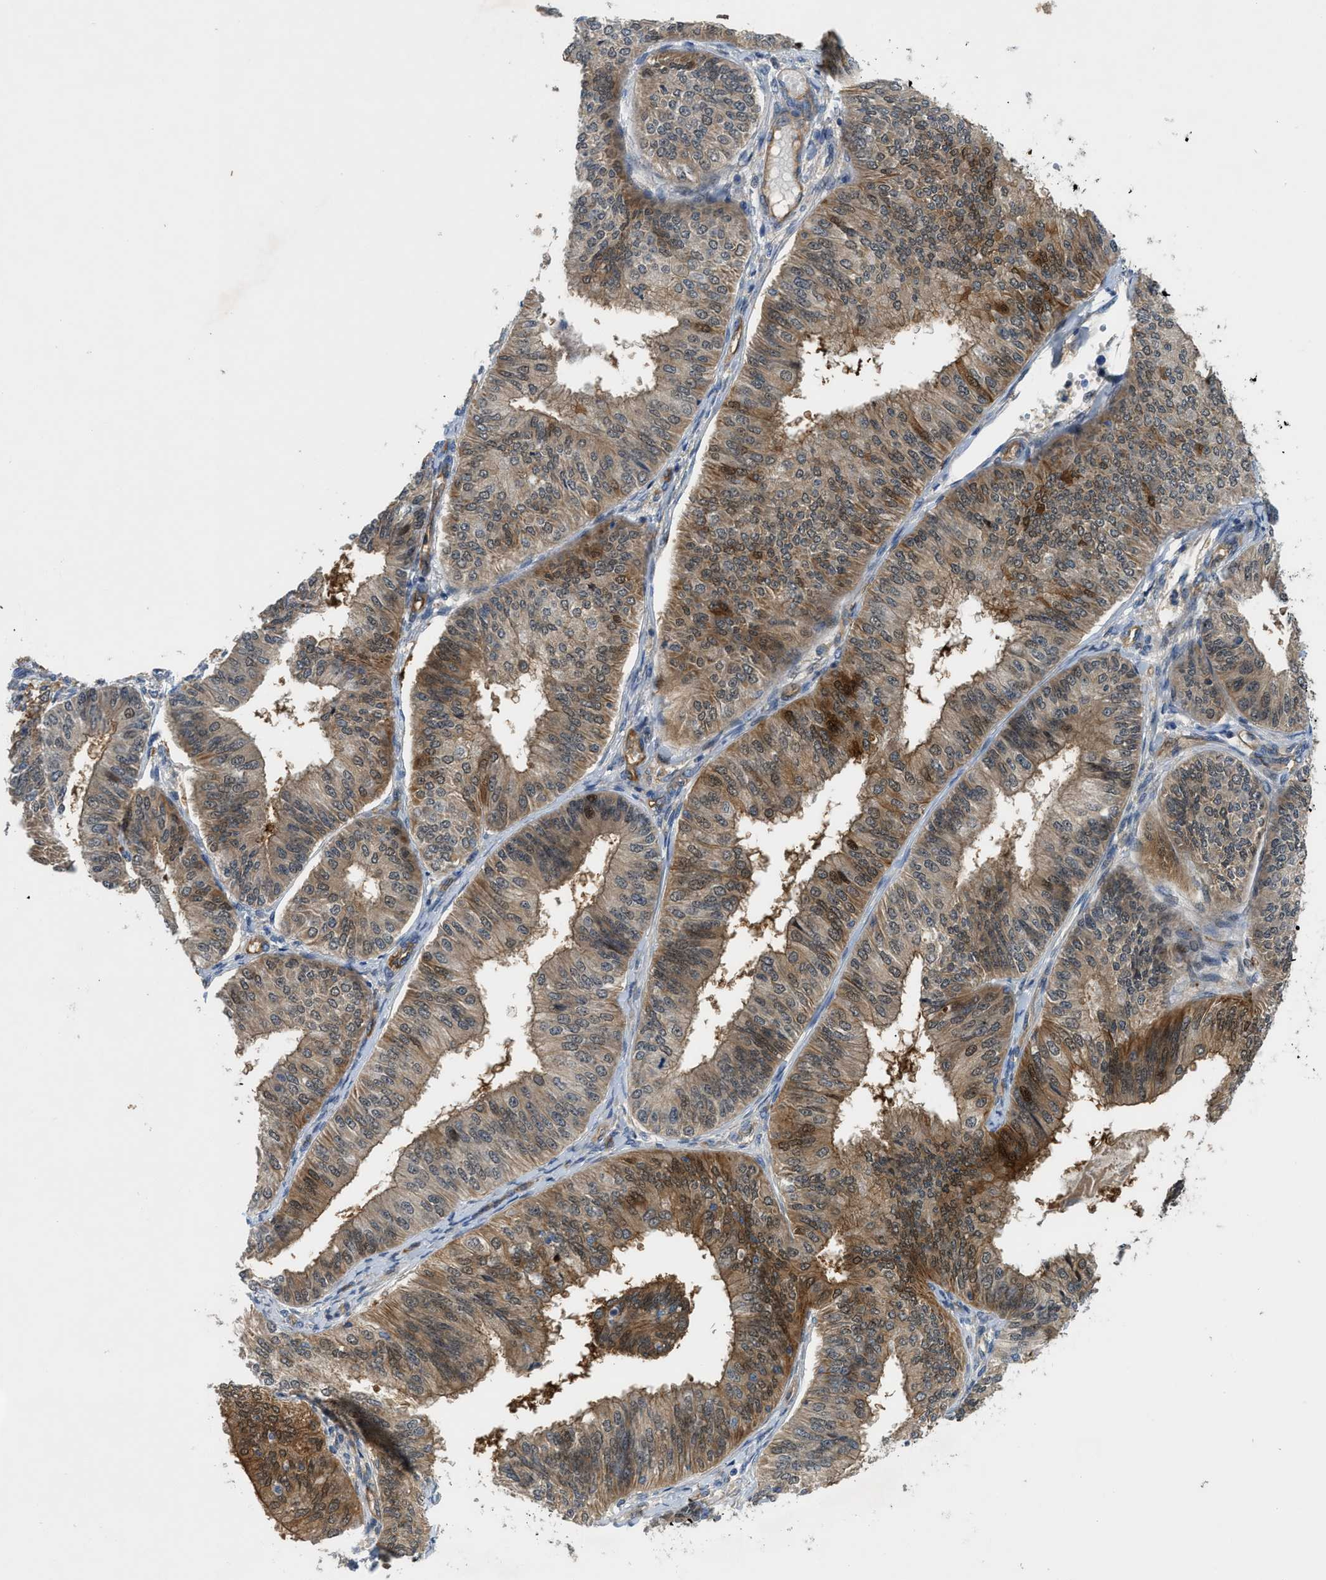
{"staining": {"intensity": "moderate", "quantity": "25%-75%", "location": "cytoplasmic/membranous,nuclear"}, "tissue": "endometrial cancer", "cell_type": "Tumor cells", "image_type": "cancer", "snomed": [{"axis": "morphology", "description": "Adenocarcinoma, NOS"}, {"axis": "topography", "description": "Endometrium"}], "caption": "The image exhibits a brown stain indicating the presence of a protein in the cytoplasmic/membranous and nuclear of tumor cells in endometrial adenocarcinoma. The staining was performed using DAB (3,3'-diaminobenzidine), with brown indicating positive protein expression. Nuclei are stained blue with hematoxylin.", "gene": "TRAK2", "patient": {"sex": "female", "age": 58}}